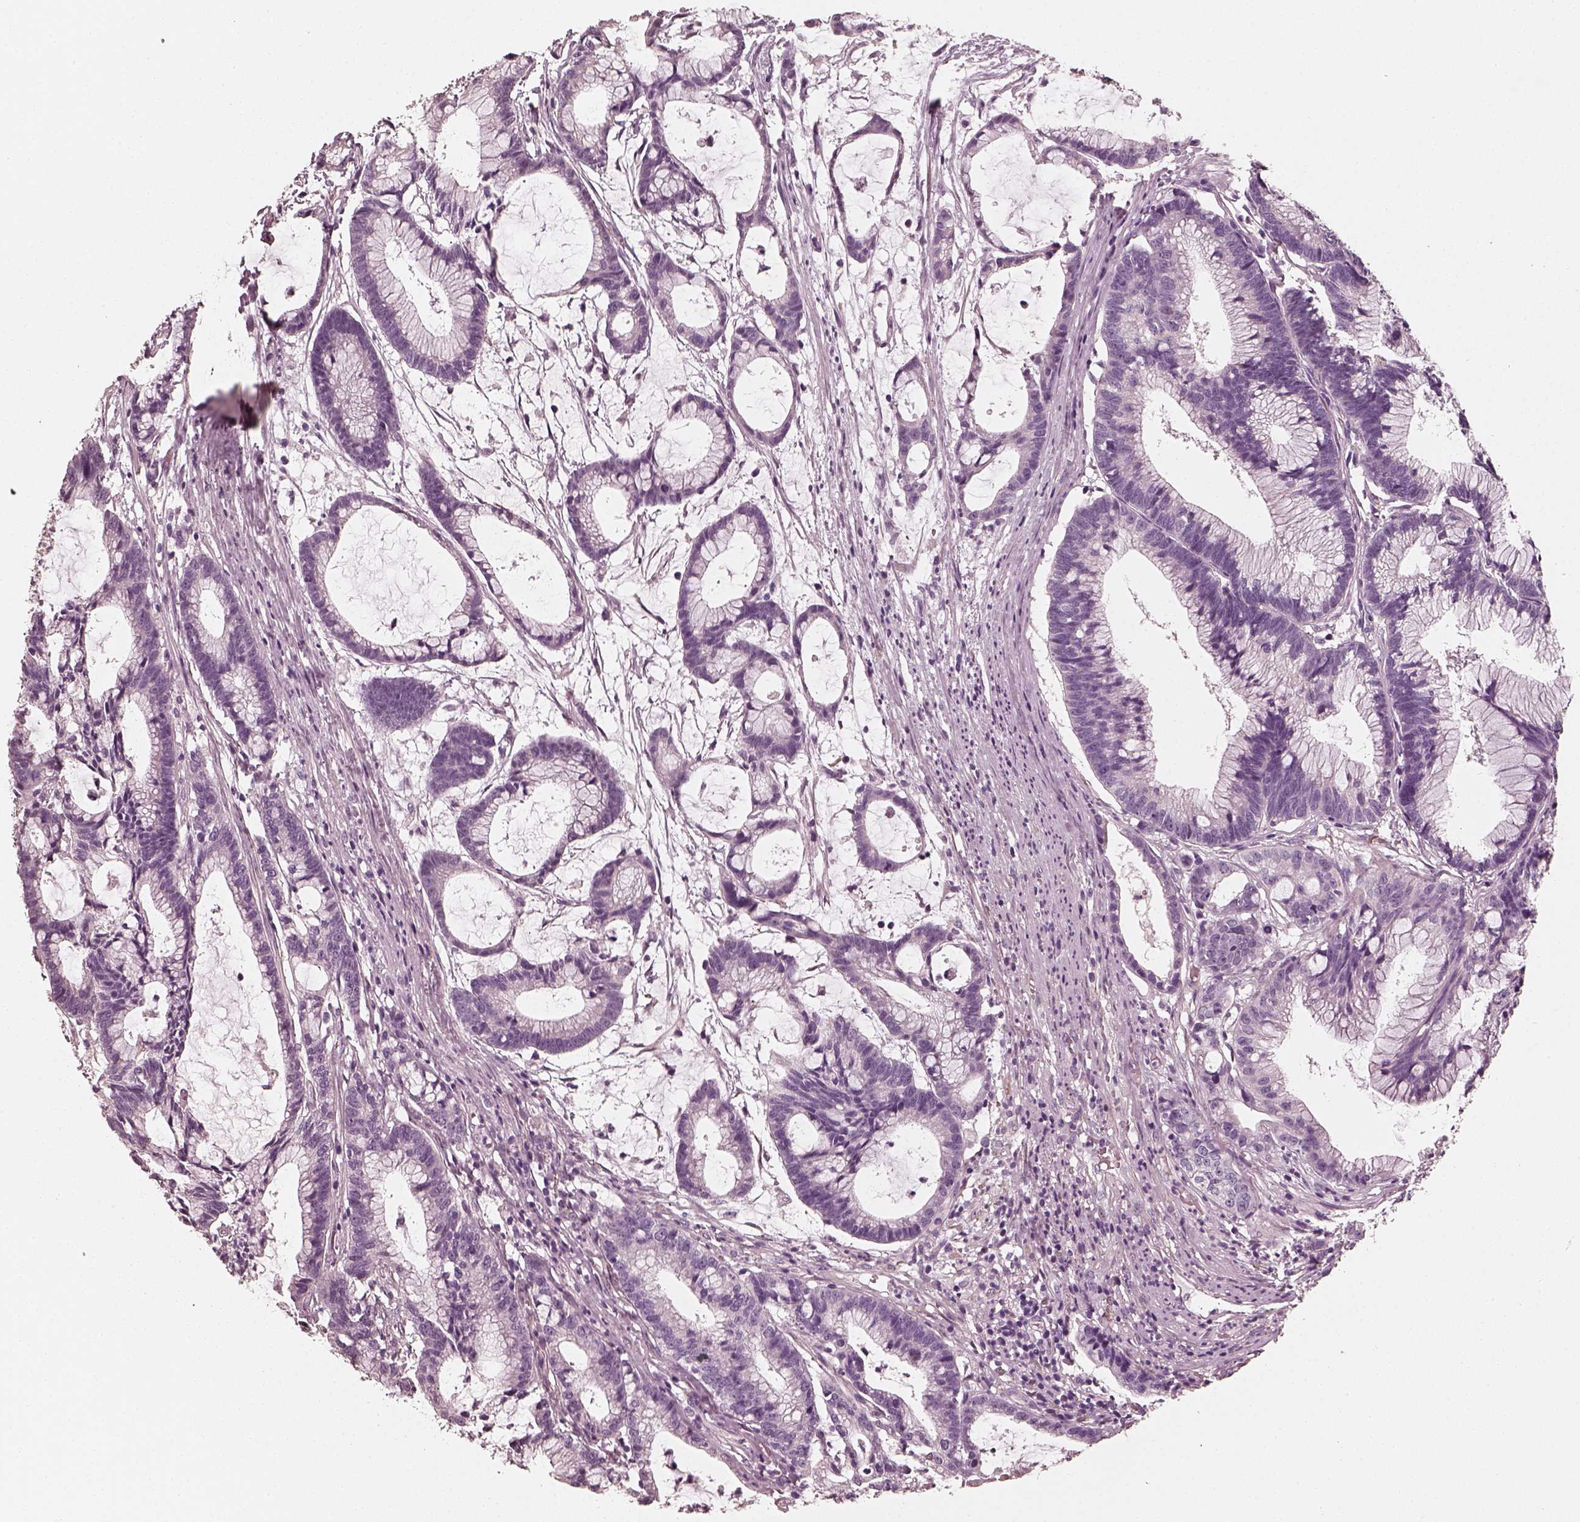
{"staining": {"intensity": "negative", "quantity": "none", "location": "none"}, "tissue": "colorectal cancer", "cell_type": "Tumor cells", "image_type": "cancer", "snomed": [{"axis": "morphology", "description": "Adenocarcinoma, NOS"}, {"axis": "topography", "description": "Colon"}], "caption": "Immunohistochemistry of colorectal cancer (adenocarcinoma) demonstrates no positivity in tumor cells.", "gene": "RS1", "patient": {"sex": "female", "age": 78}}